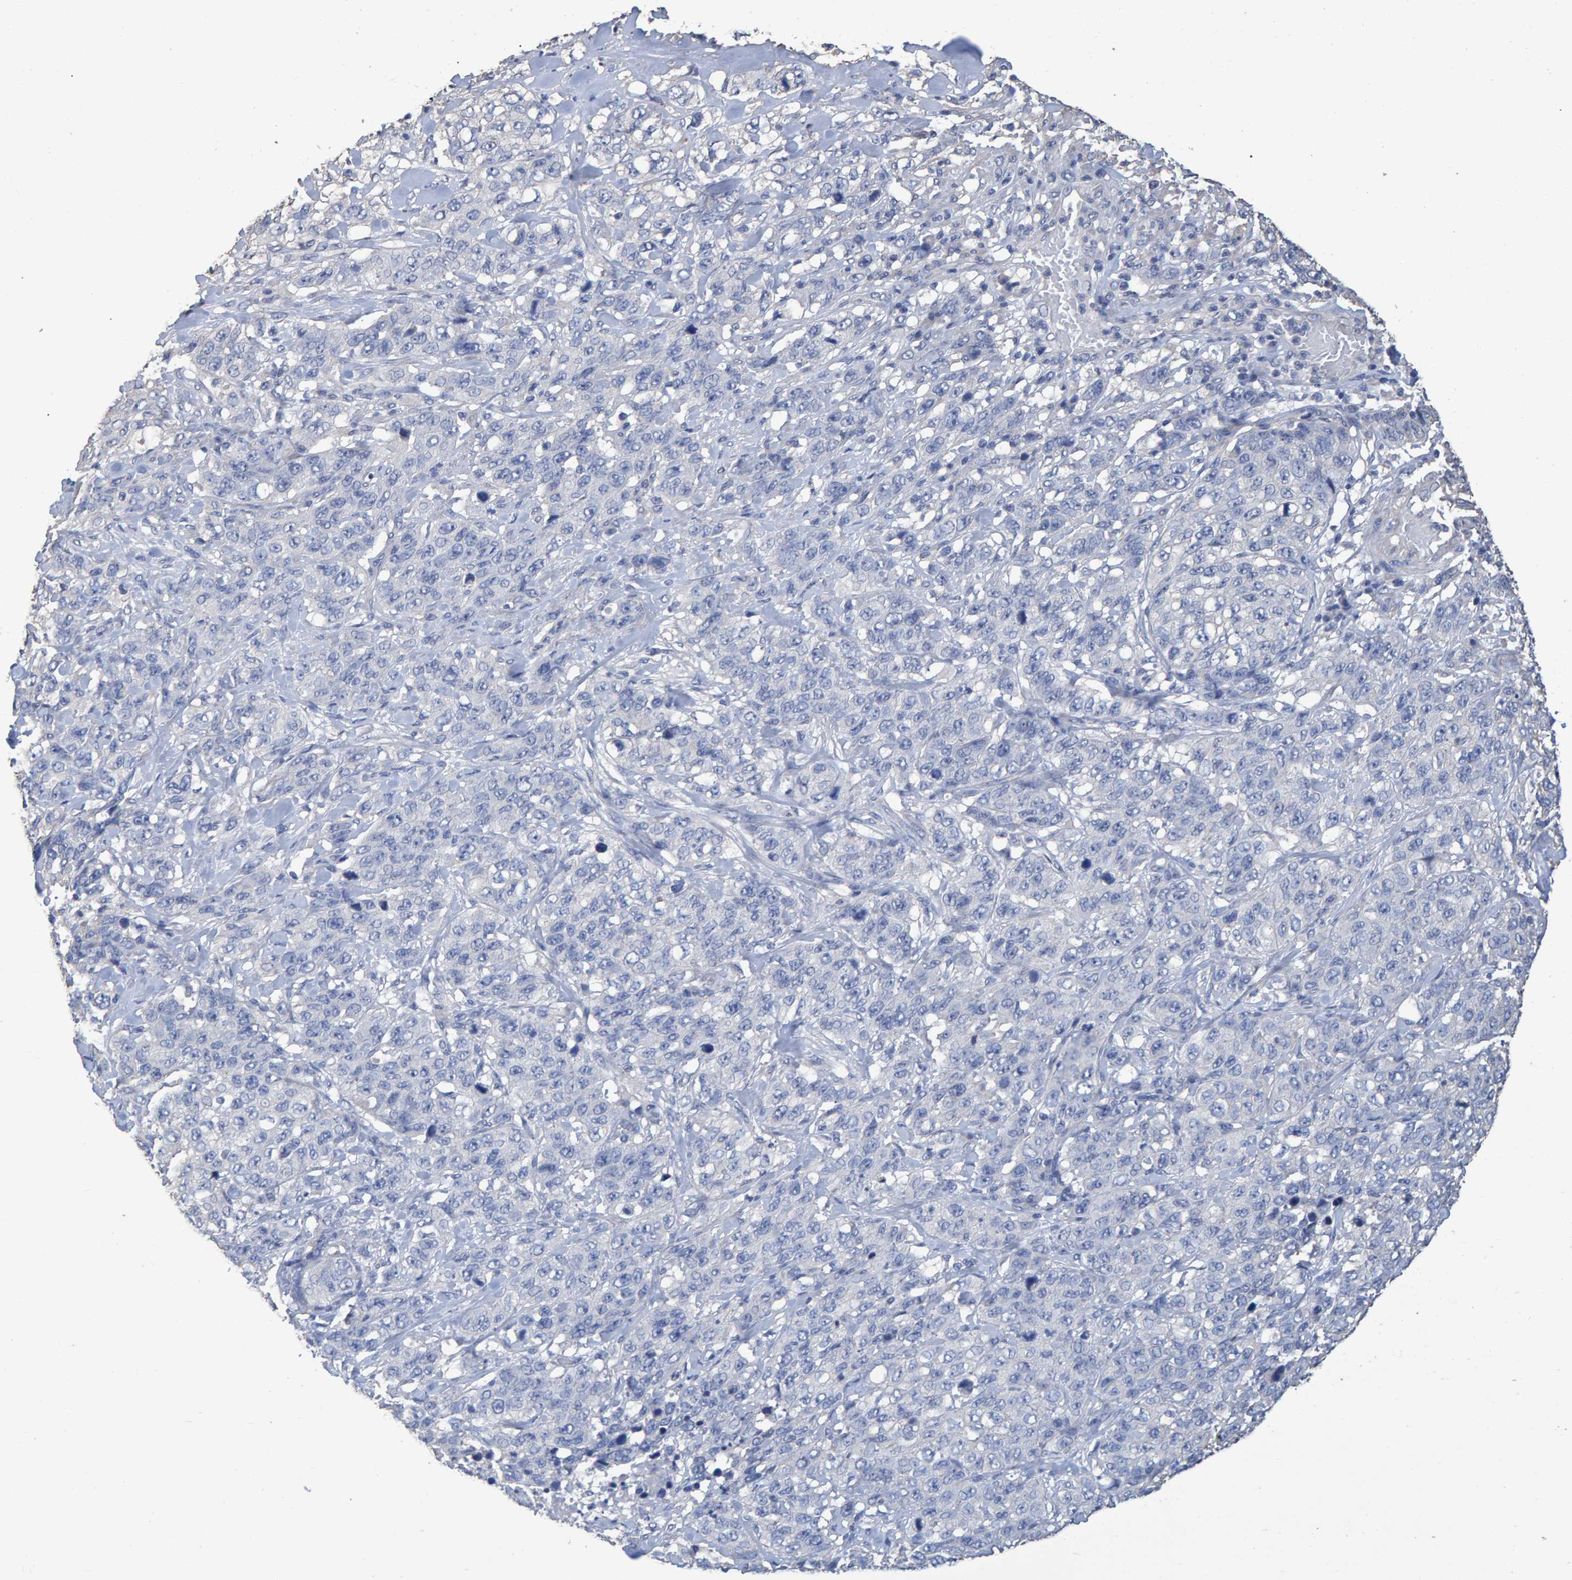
{"staining": {"intensity": "negative", "quantity": "none", "location": "none"}, "tissue": "stomach cancer", "cell_type": "Tumor cells", "image_type": "cancer", "snomed": [{"axis": "morphology", "description": "Adenocarcinoma, NOS"}, {"axis": "topography", "description": "Stomach"}], "caption": "Immunohistochemistry micrograph of neoplastic tissue: stomach adenocarcinoma stained with DAB exhibits no significant protein staining in tumor cells.", "gene": "HEMGN", "patient": {"sex": "male", "age": 48}}